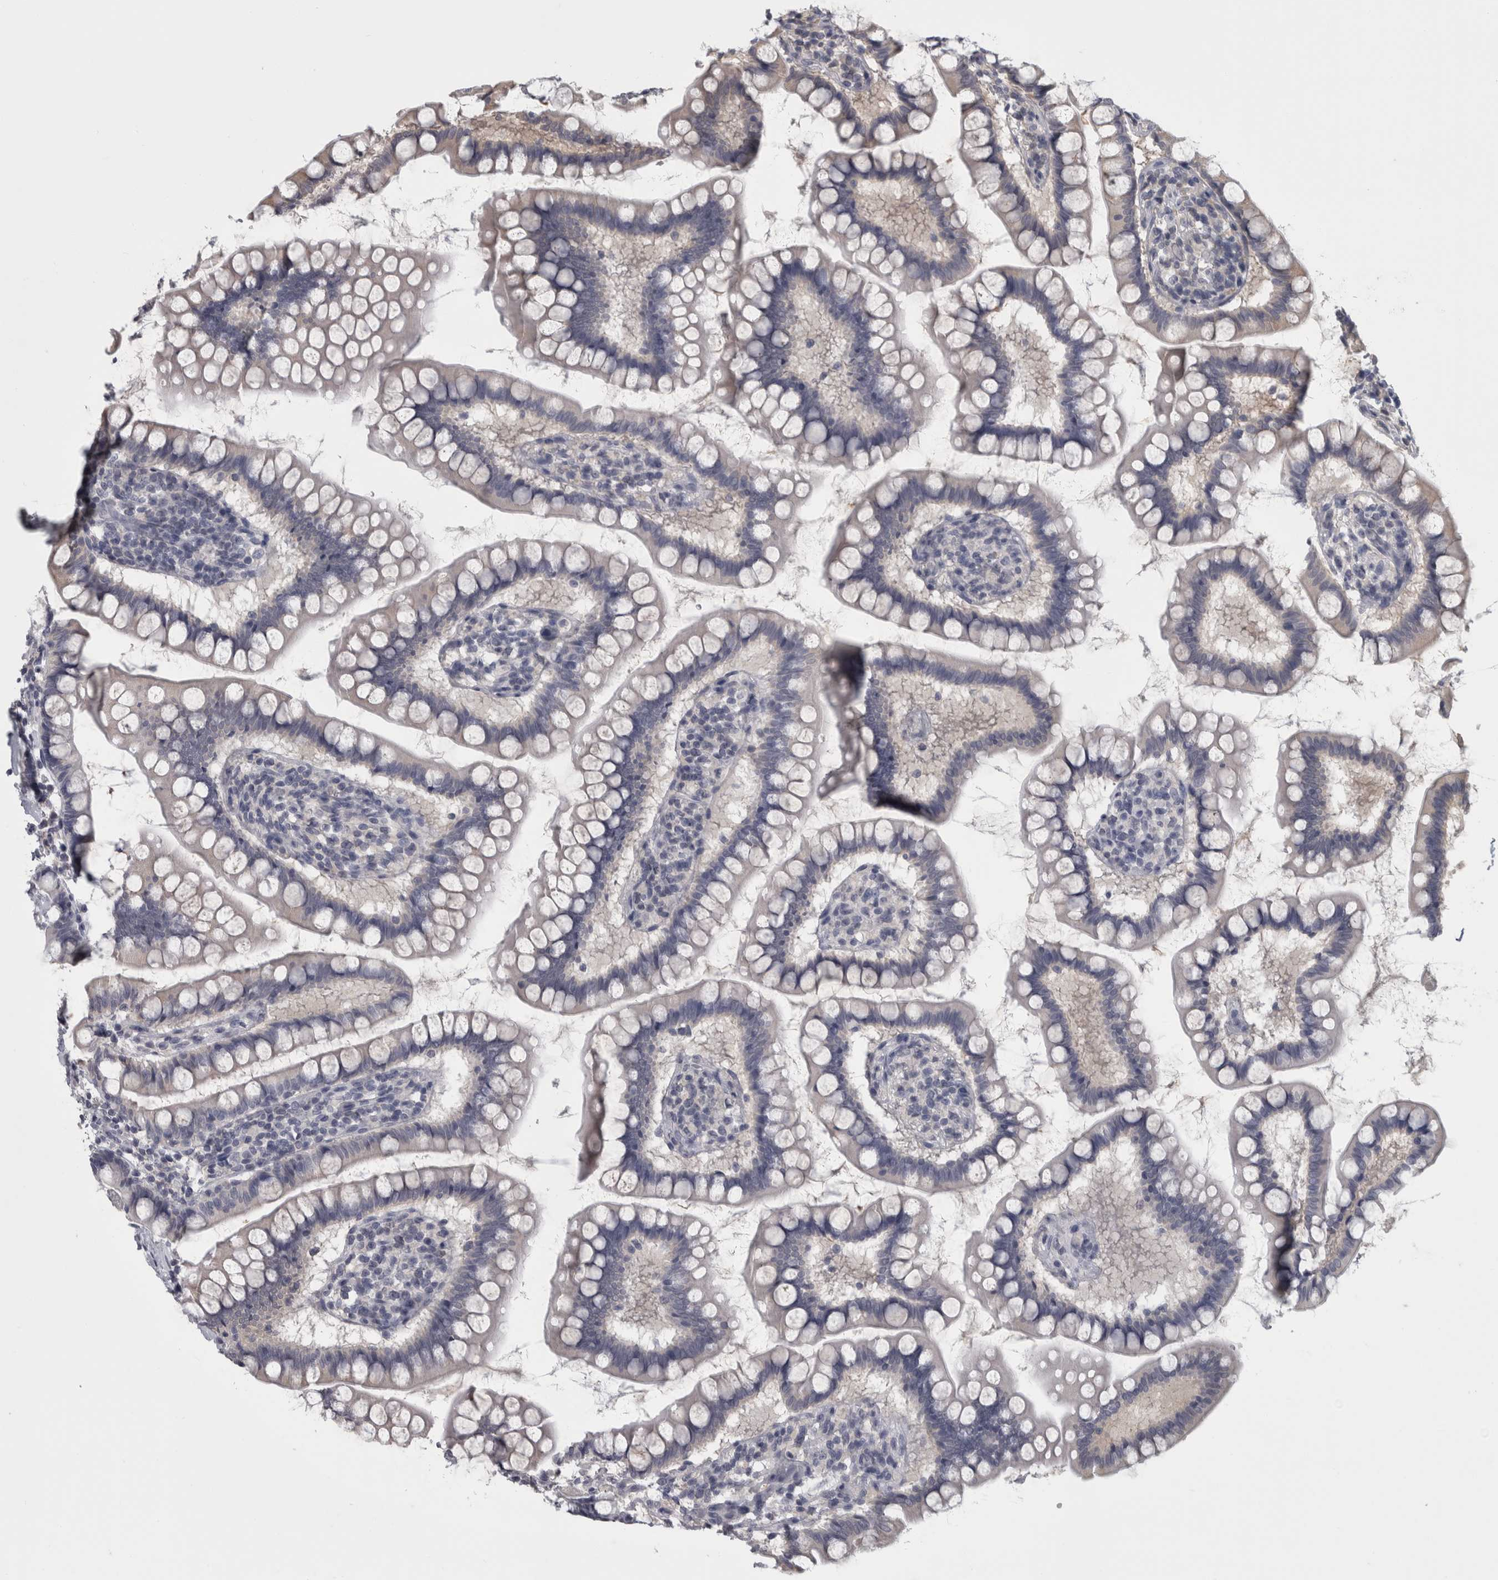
{"staining": {"intensity": "negative", "quantity": "none", "location": "none"}, "tissue": "small intestine", "cell_type": "Glandular cells", "image_type": "normal", "snomed": [{"axis": "morphology", "description": "Normal tissue, NOS"}, {"axis": "topography", "description": "Small intestine"}], "caption": "This is an immunohistochemistry (IHC) histopathology image of benign human small intestine. There is no positivity in glandular cells.", "gene": "APRT", "patient": {"sex": "female", "age": 84}}